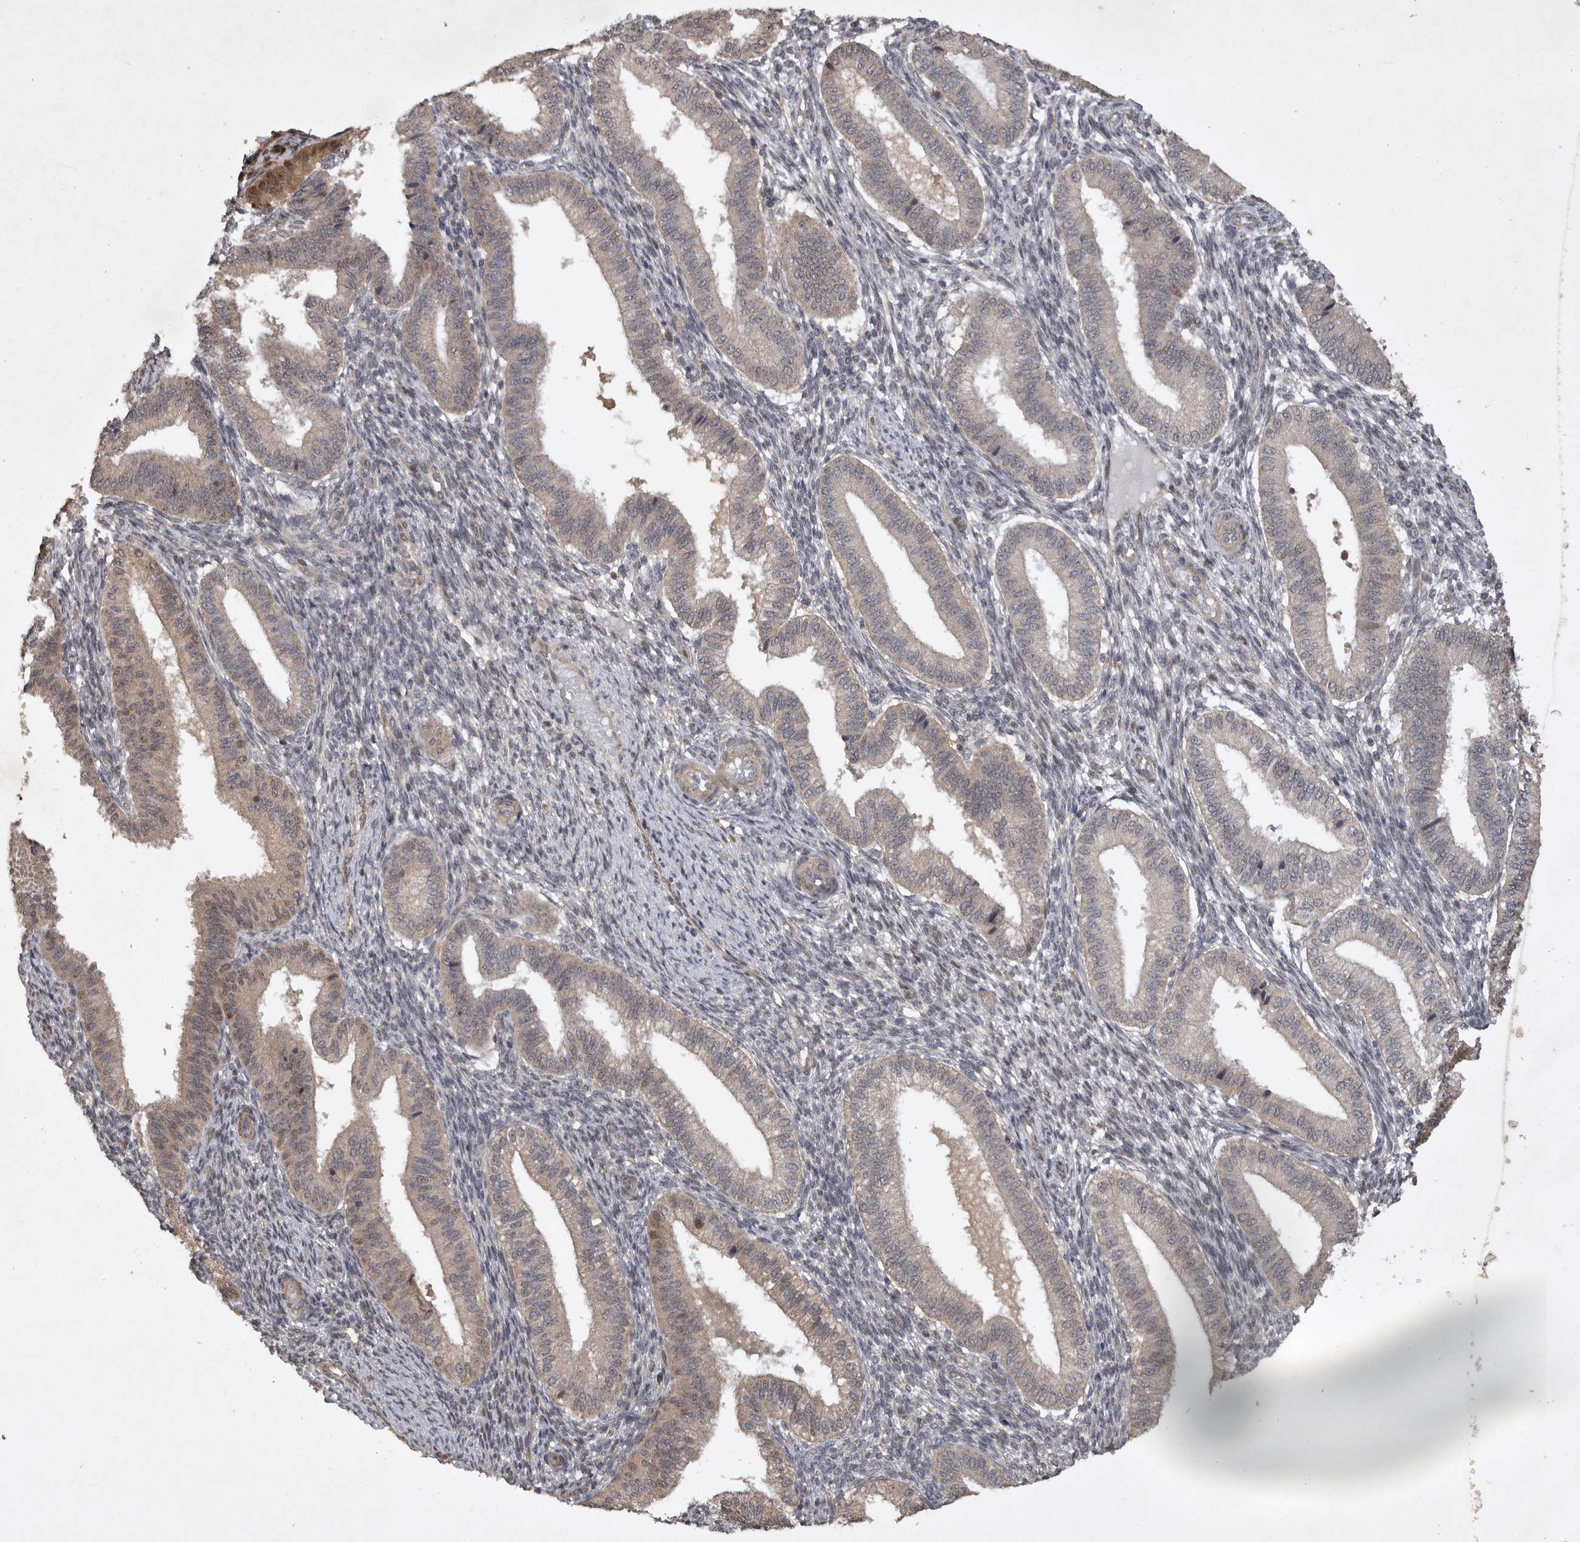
{"staining": {"intensity": "weak", "quantity": "<25%", "location": "cytoplasmic/membranous"}, "tissue": "endometrium", "cell_type": "Cells in endometrial stroma", "image_type": "normal", "snomed": [{"axis": "morphology", "description": "Normal tissue, NOS"}, {"axis": "topography", "description": "Endometrium"}], "caption": "High power microscopy image of an immunohistochemistry (IHC) histopathology image of normal endometrium, revealing no significant positivity in cells in endometrial stroma.", "gene": "EDEM3", "patient": {"sex": "female", "age": 39}}